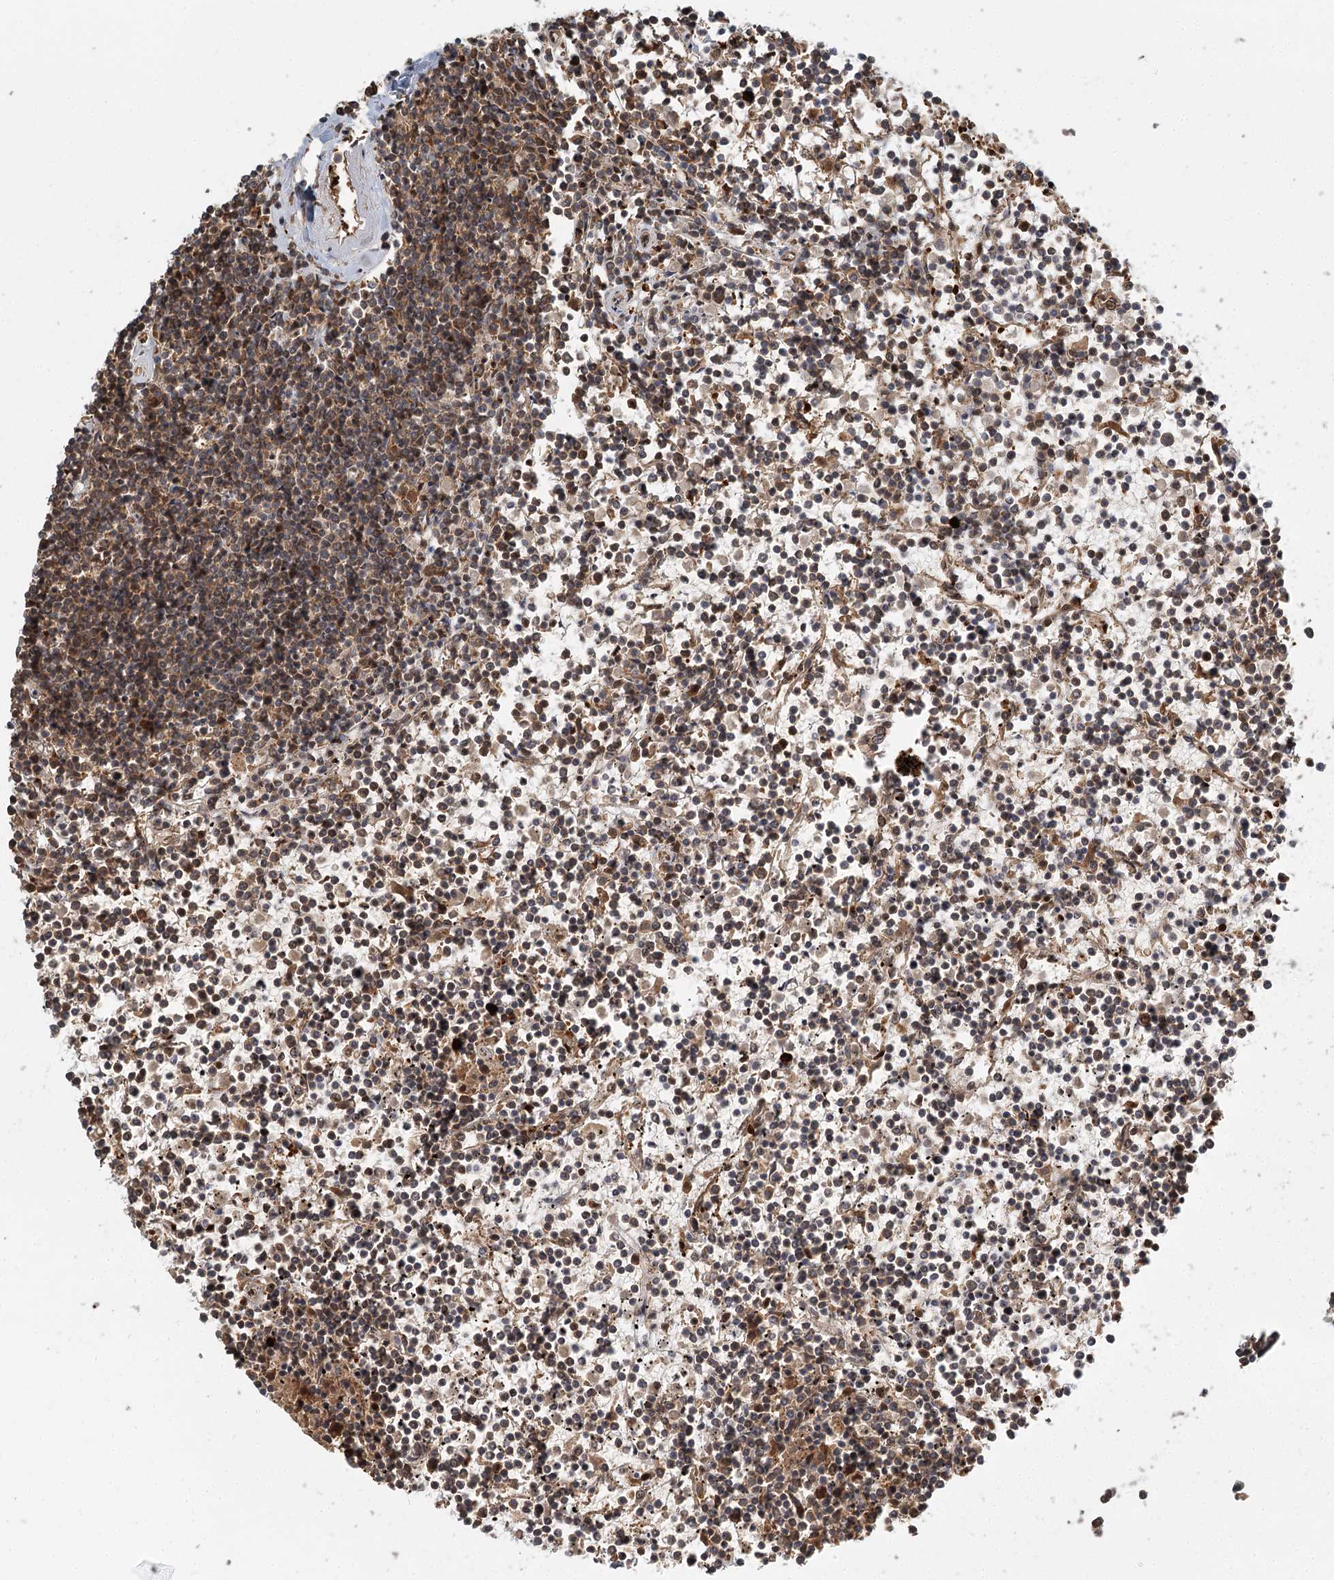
{"staining": {"intensity": "weak", "quantity": ">75%", "location": "cytoplasmic/membranous,nuclear"}, "tissue": "lymphoma", "cell_type": "Tumor cells", "image_type": "cancer", "snomed": [{"axis": "morphology", "description": "Malignant lymphoma, non-Hodgkin's type, Low grade"}, {"axis": "topography", "description": "Spleen"}], "caption": "Approximately >75% of tumor cells in human lymphoma exhibit weak cytoplasmic/membranous and nuclear protein positivity as visualized by brown immunohistochemical staining.", "gene": "N6AMT1", "patient": {"sex": "female", "age": 19}}